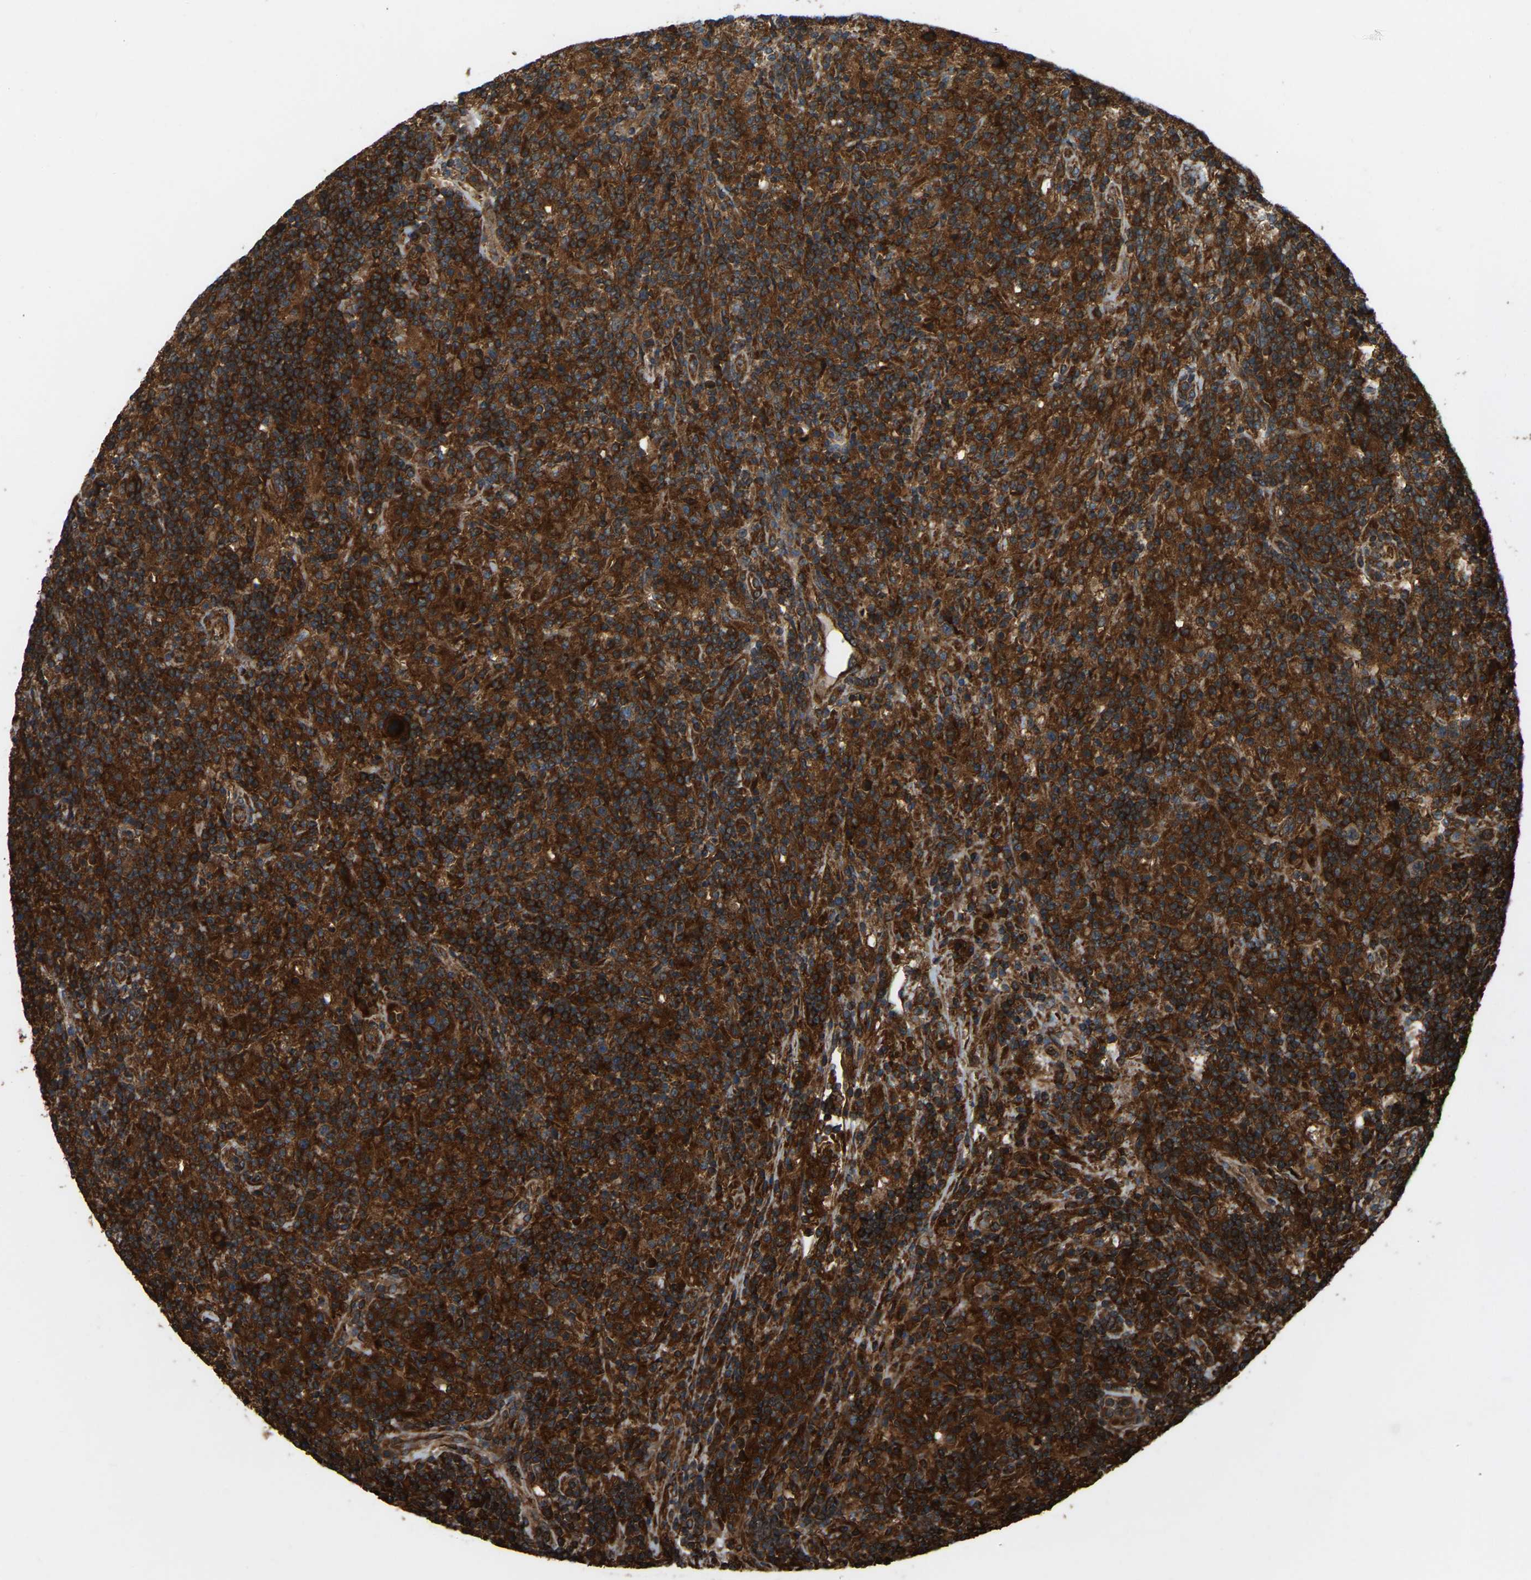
{"staining": {"intensity": "strong", "quantity": "25%-75%", "location": "cytoplasmic/membranous"}, "tissue": "lymphoma", "cell_type": "Tumor cells", "image_type": "cancer", "snomed": [{"axis": "morphology", "description": "Hodgkin's disease, NOS"}, {"axis": "topography", "description": "Lymph node"}], "caption": "Hodgkin's disease stained for a protein (brown) reveals strong cytoplasmic/membranous positive staining in approximately 25%-75% of tumor cells.", "gene": "SAMD9L", "patient": {"sex": "male", "age": 70}}